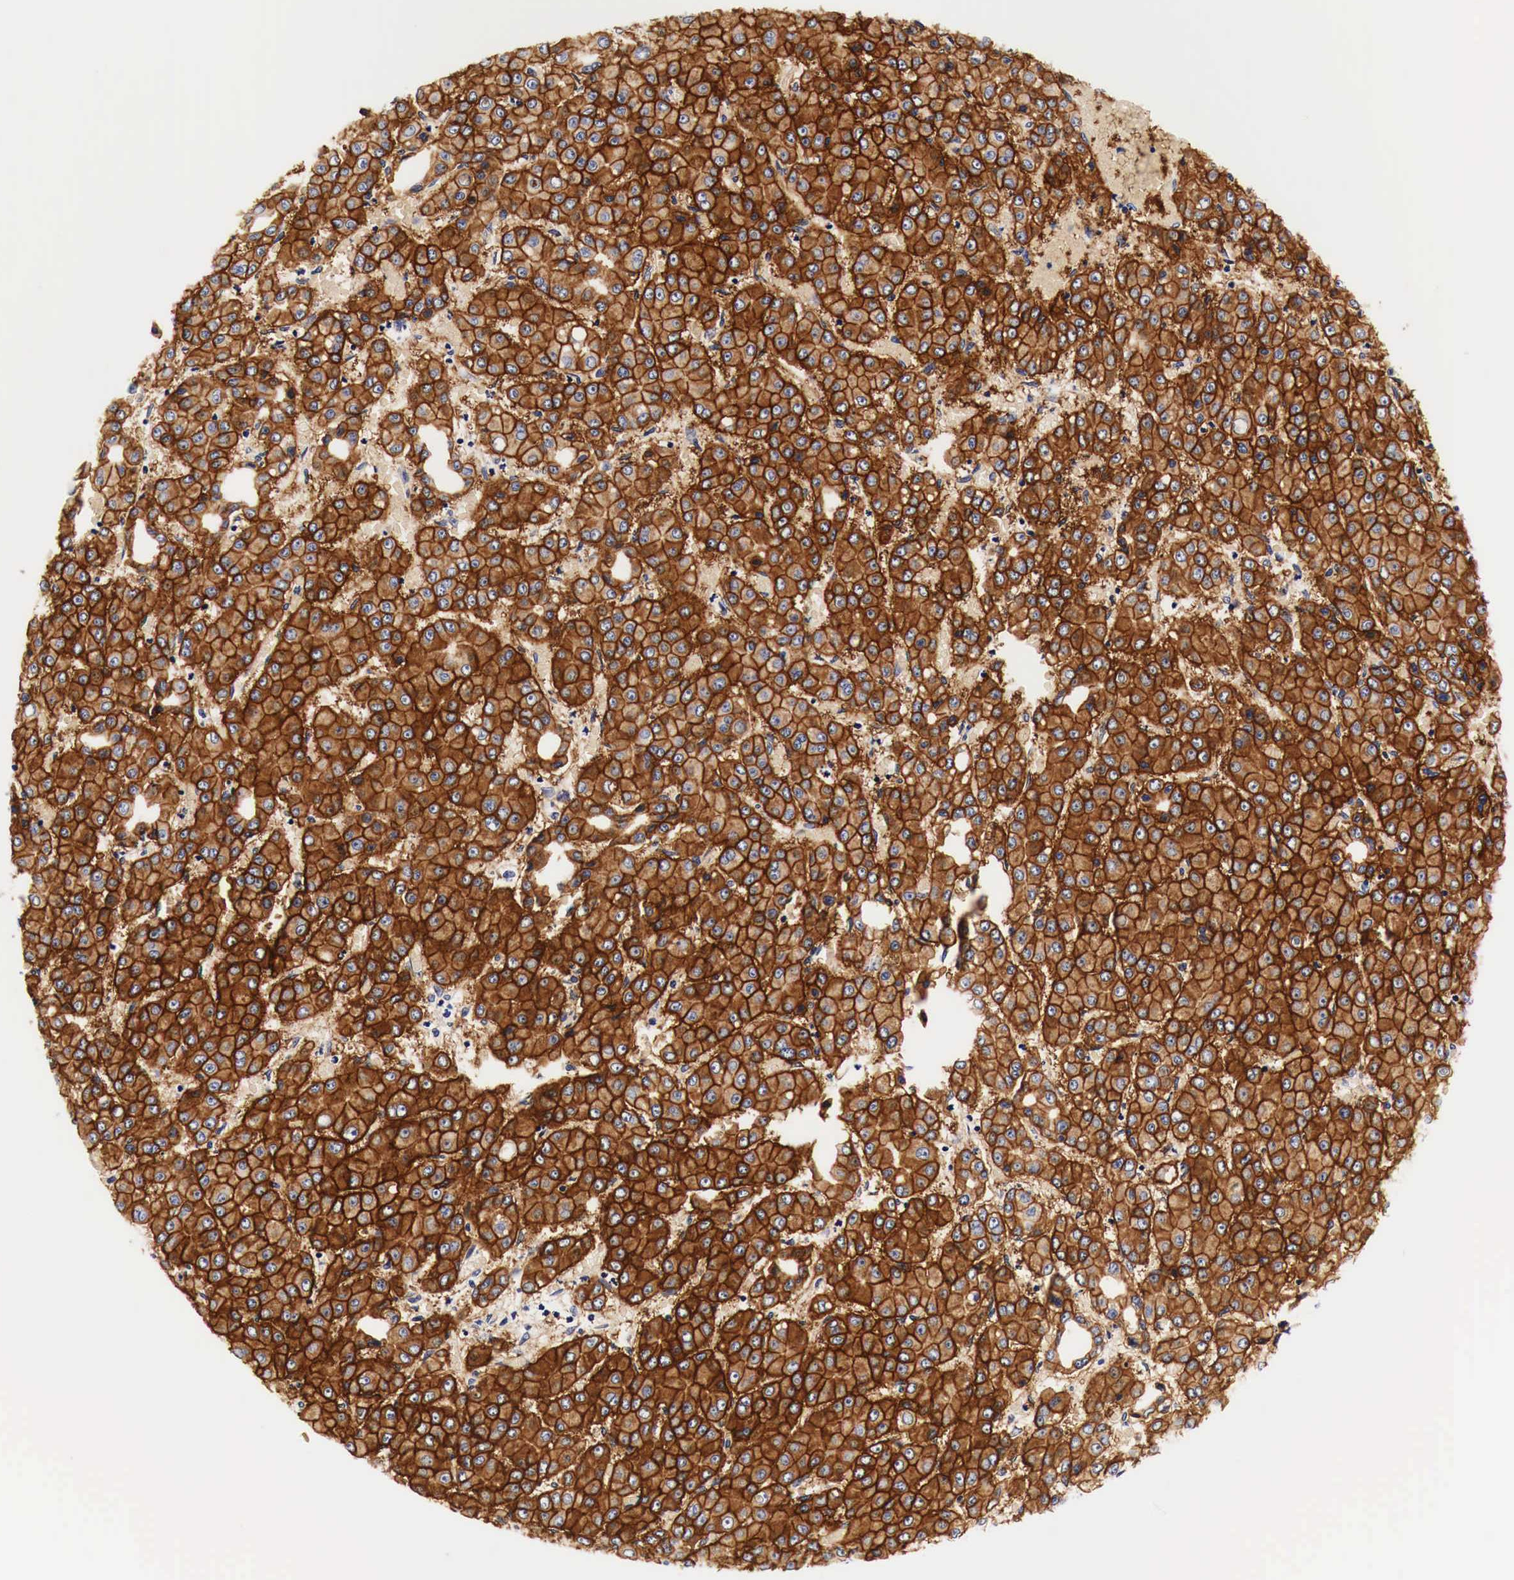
{"staining": {"intensity": "strong", "quantity": ">75%", "location": "cytoplasmic/membranous"}, "tissue": "liver cancer", "cell_type": "Tumor cells", "image_type": "cancer", "snomed": [{"axis": "morphology", "description": "Carcinoma, Hepatocellular, NOS"}, {"axis": "topography", "description": "Liver"}], "caption": "Immunohistochemical staining of liver cancer (hepatocellular carcinoma) demonstrates high levels of strong cytoplasmic/membranous protein positivity in about >75% of tumor cells.", "gene": "EGFR", "patient": {"sex": "male", "age": 69}}